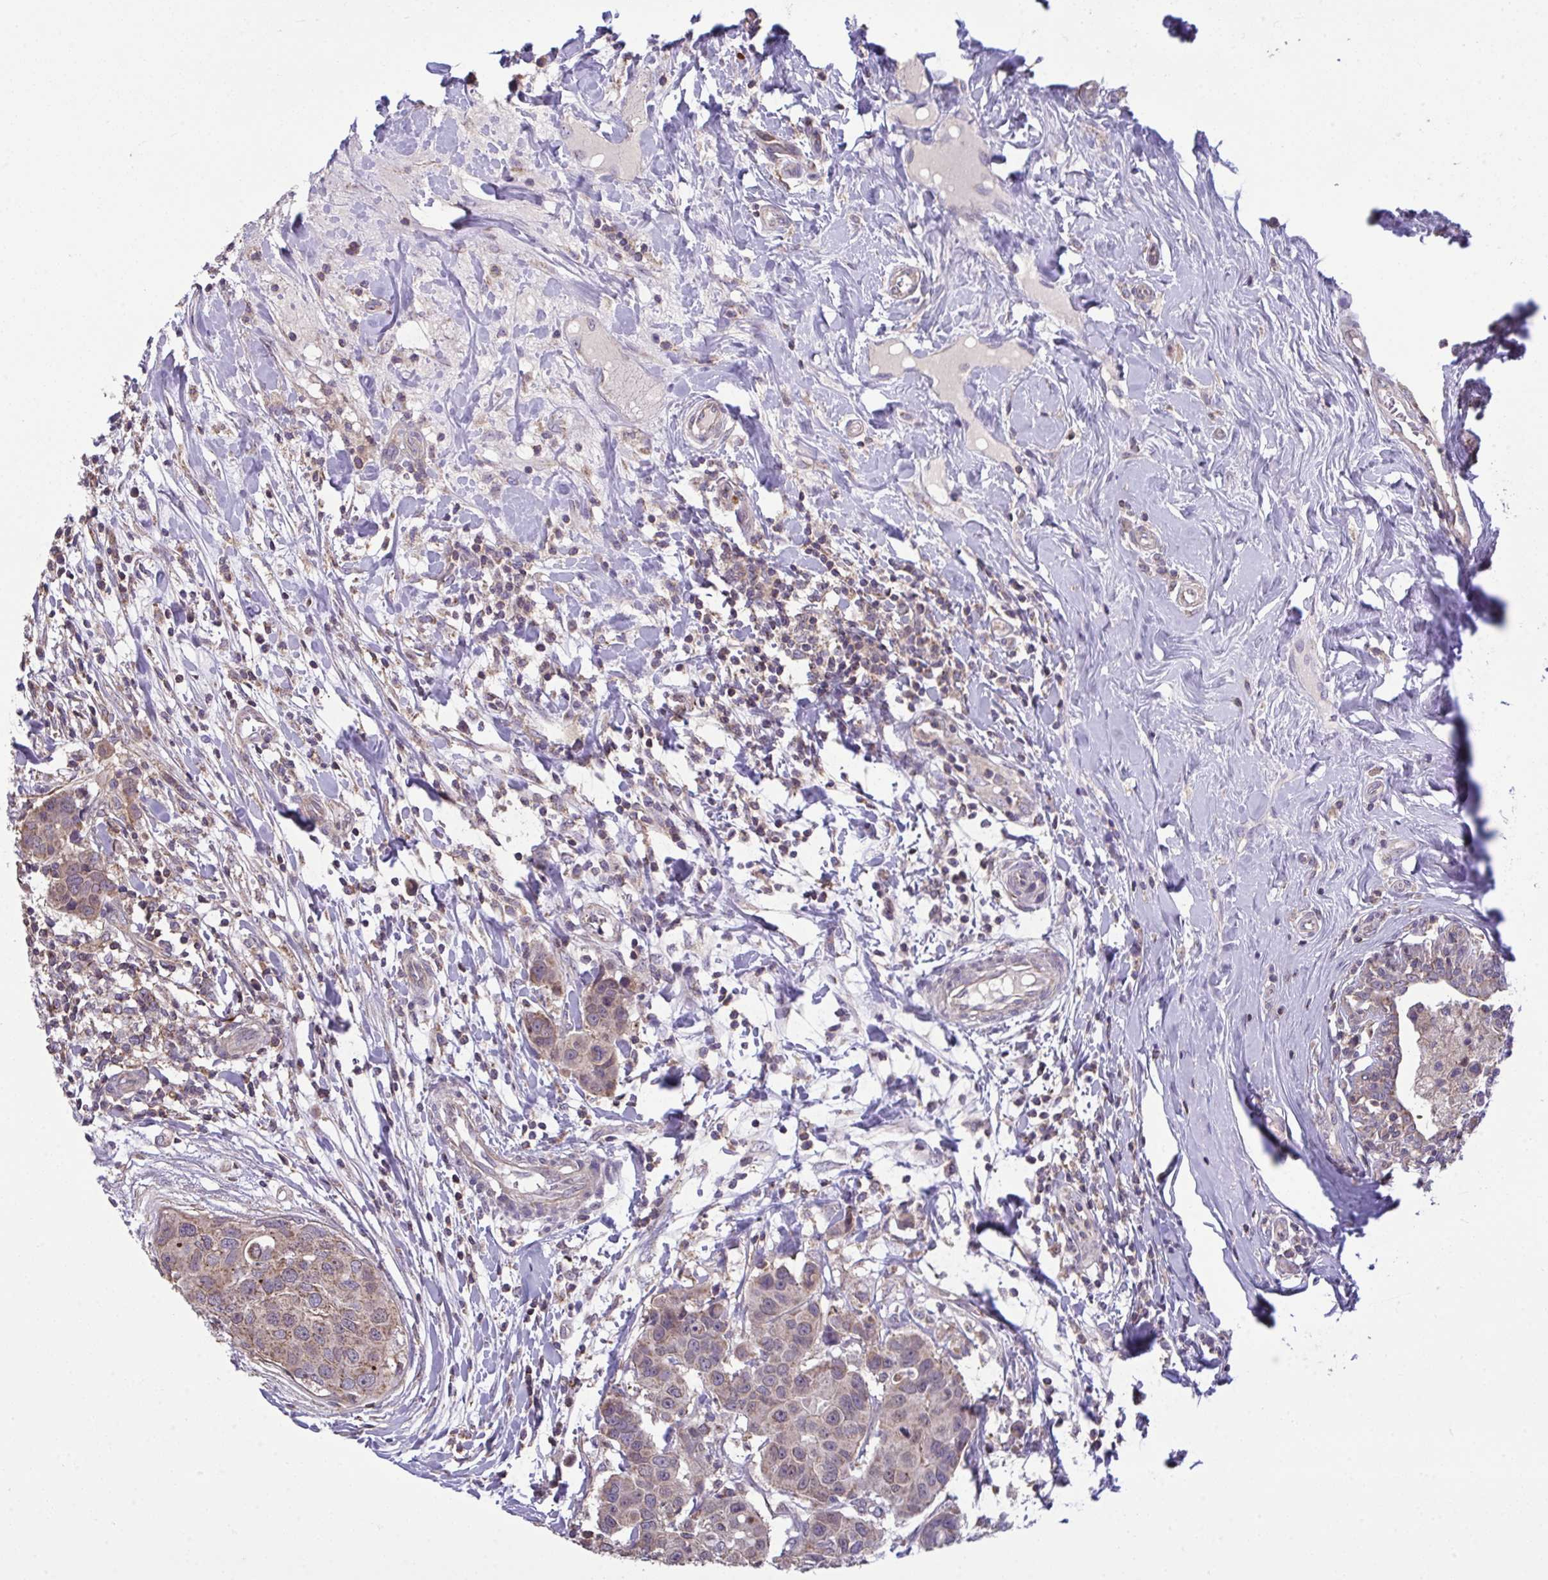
{"staining": {"intensity": "weak", "quantity": "25%-75%", "location": "cytoplasmic/membranous"}, "tissue": "breast cancer", "cell_type": "Tumor cells", "image_type": "cancer", "snomed": [{"axis": "morphology", "description": "Duct carcinoma"}, {"axis": "topography", "description": "Breast"}], "caption": "Immunohistochemical staining of breast cancer demonstrates low levels of weak cytoplasmic/membranous protein positivity in approximately 25%-75% of tumor cells.", "gene": "PPM1H", "patient": {"sex": "female", "age": 24}}